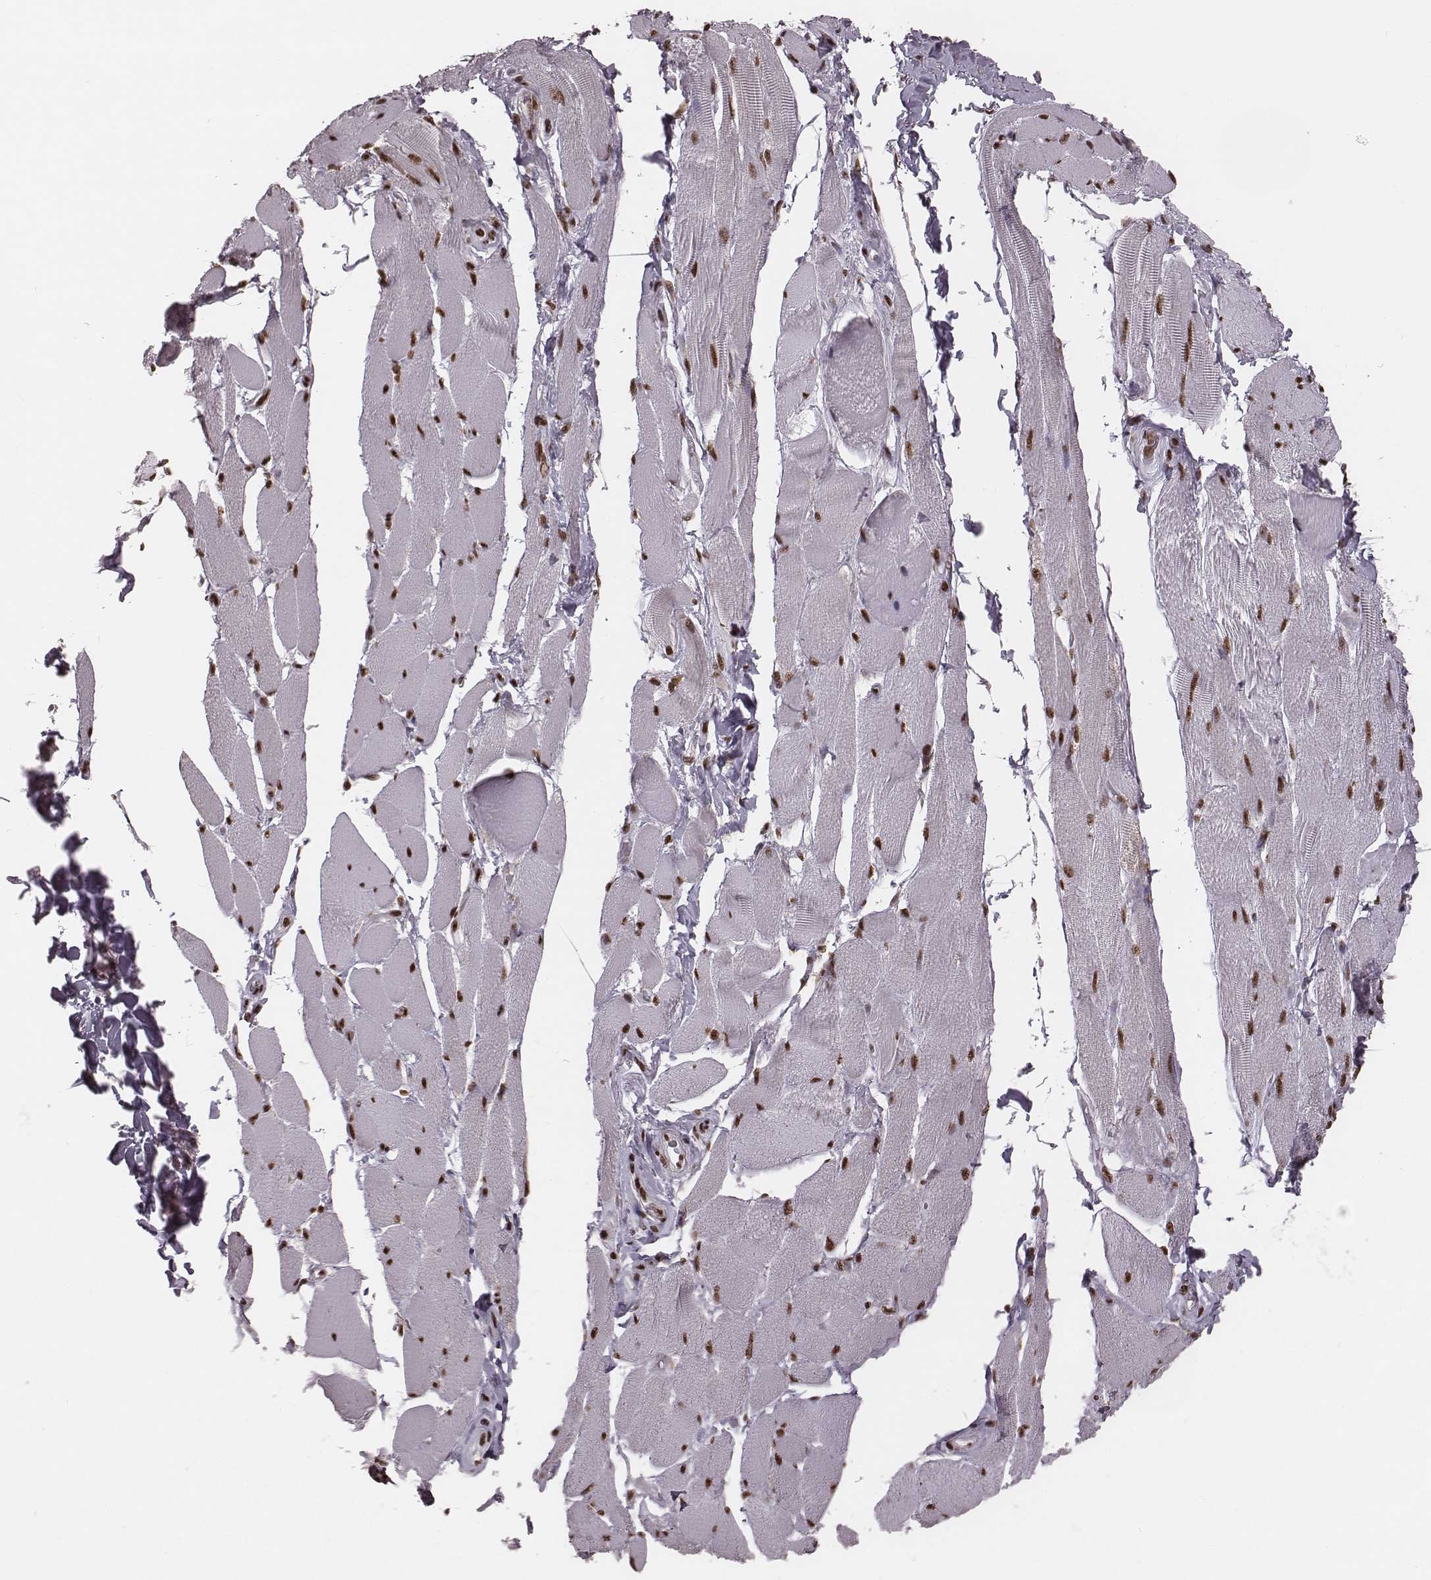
{"staining": {"intensity": "strong", "quantity": ">75%", "location": "nuclear"}, "tissue": "skeletal muscle", "cell_type": "Myocytes", "image_type": "normal", "snomed": [{"axis": "morphology", "description": "Normal tissue, NOS"}, {"axis": "topography", "description": "Skeletal muscle"}, {"axis": "topography", "description": "Anal"}, {"axis": "topography", "description": "Peripheral nerve tissue"}], "caption": "A photomicrograph of human skeletal muscle stained for a protein shows strong nuclear brown staining in myocytes. The protein of interest is shown in brown color, while the nuclei are stained blue.", "gene": "LUC7L", "patient": {"sex": "male", "age": 53}}